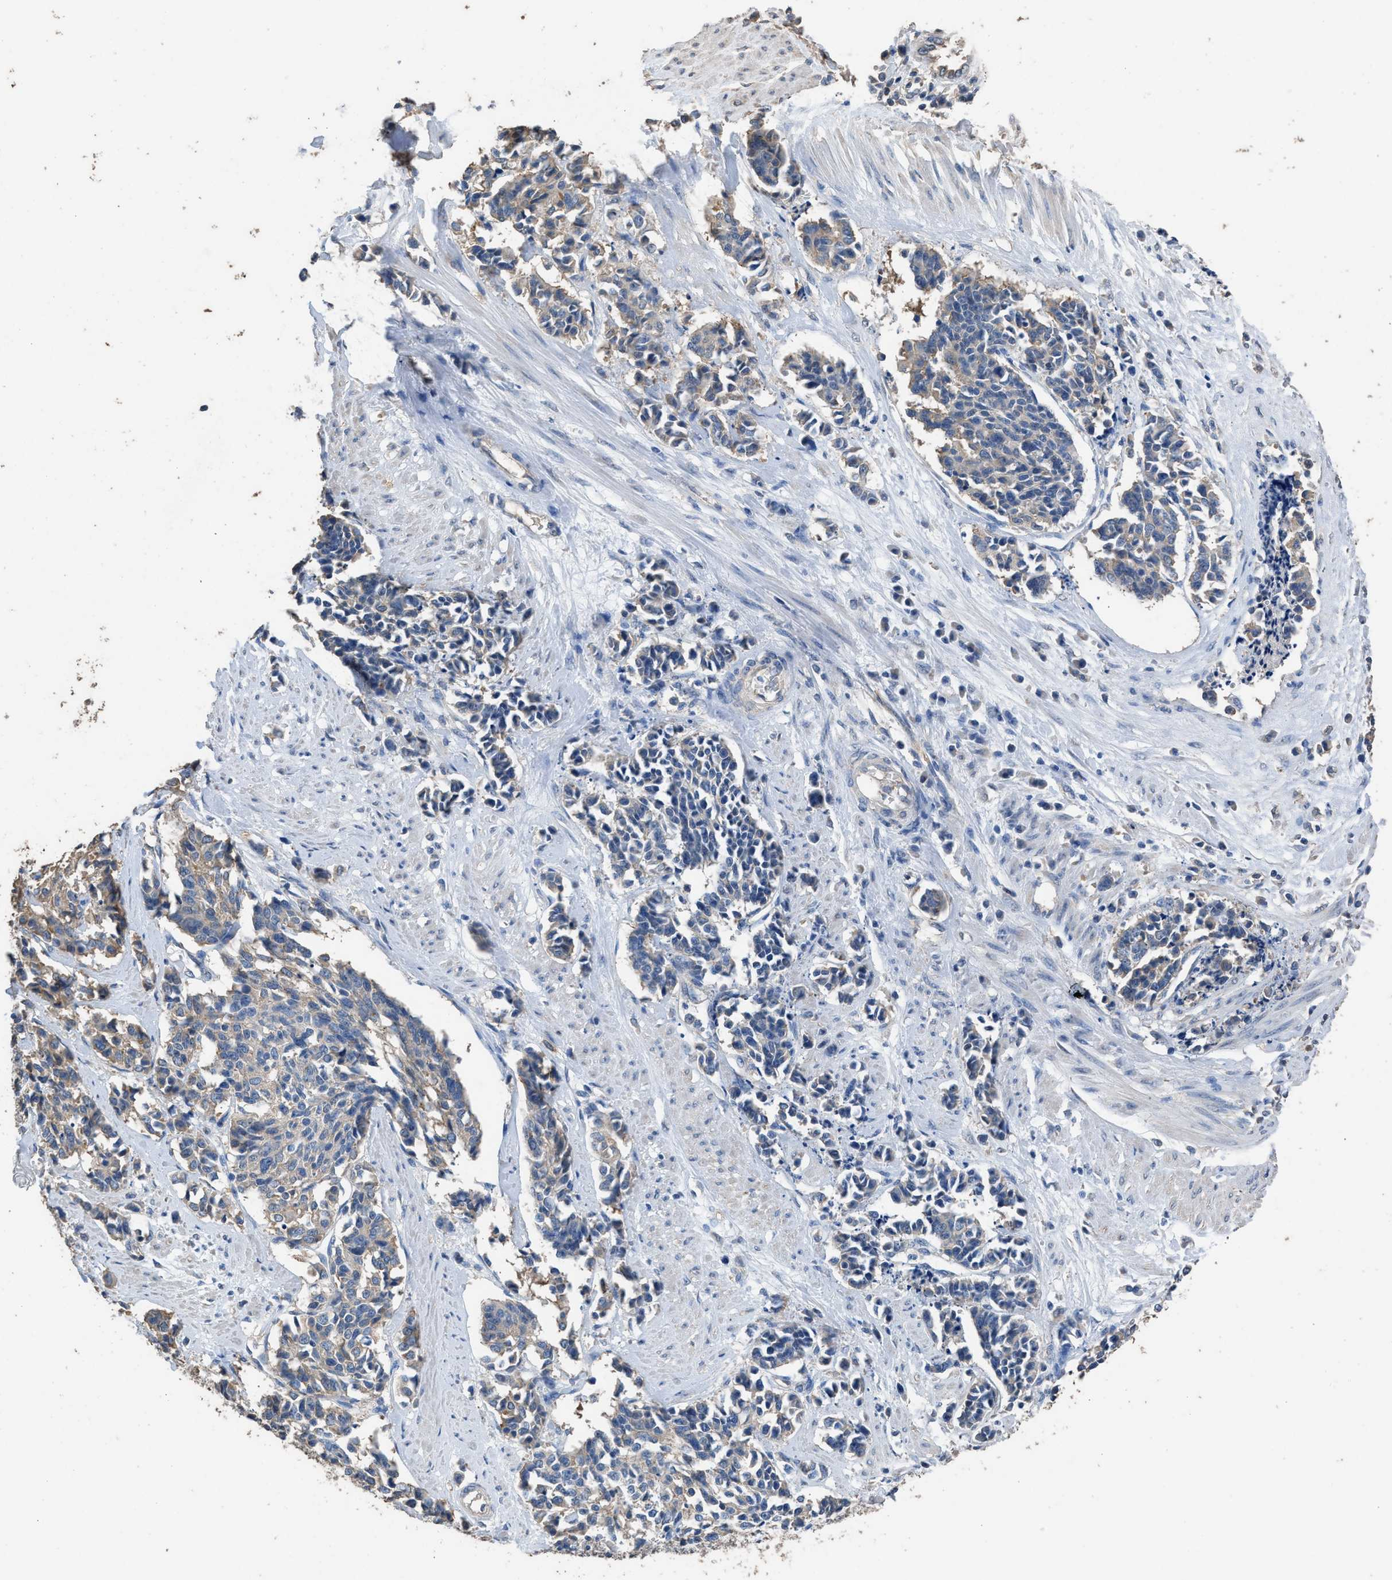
{"staining": {"intensity": "weak", "quantity": "25%-75%", "location": "cytoplasmic/membranous"}, "tissue": "cervical cancer", "cell_type": "Tumor cells", "image_type": "cancer", "snomed": [{"axis": "morphology", "description": "Squamous cell carcinoma, NOS"}, {"axis": "topography", "description": "Cervix"}], "caption": "There is low levels of weak cytoplasmic/membranous staining in tumor cells of squamous cell carcinoma (cervical), as demonstrated by immunohistochemical staining (brown color).", "gene": "ITSN1", "patient": {"sex": "female", "age": 35}}